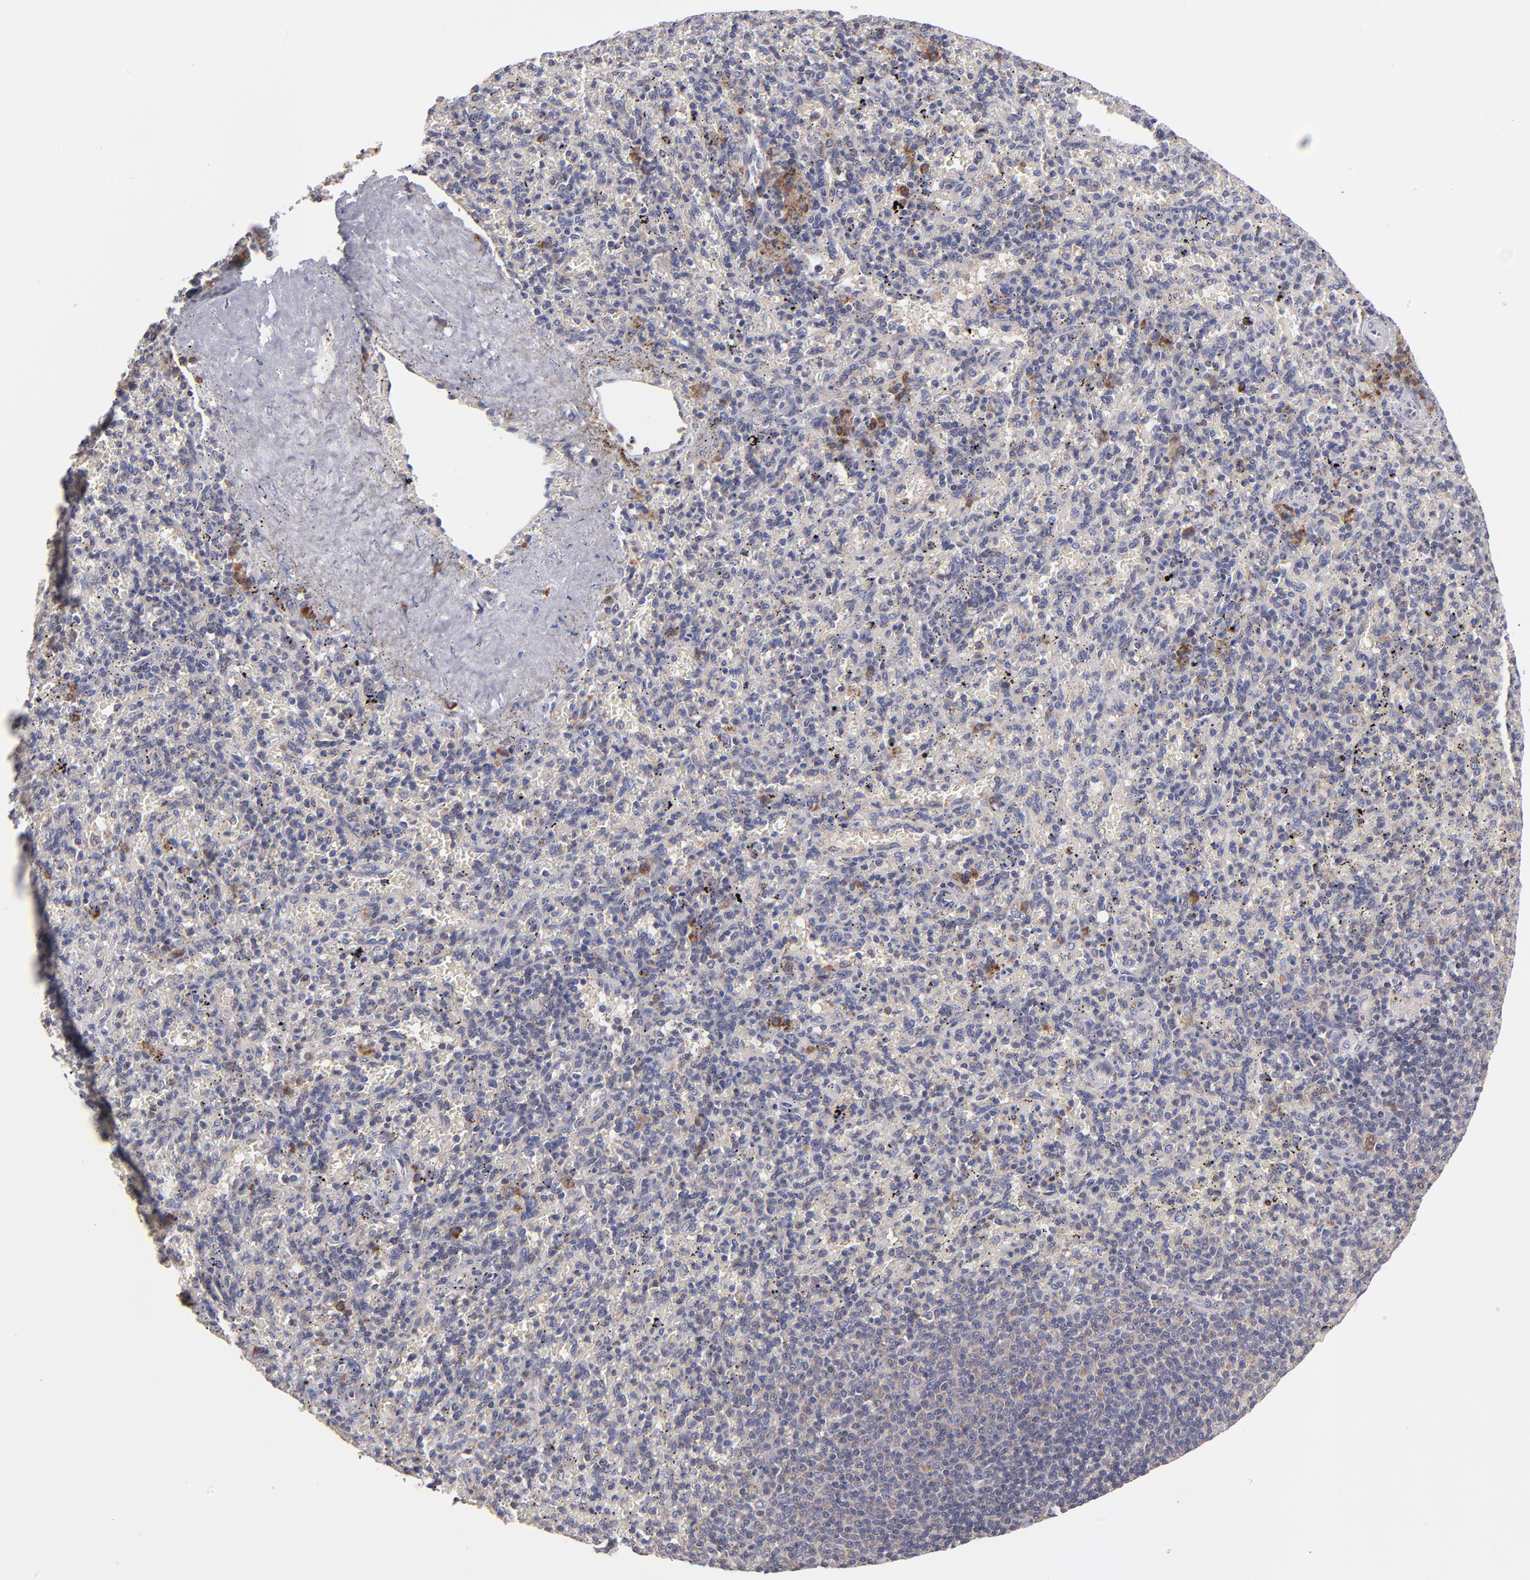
{"staining": {"intensity": "weak", "quantity": "<25%", "location": "cytoplasmic/membranous"}, "tissue": "spleen", "cell_type": "Cells in red pulp", "image_type": "normal", "snomed": [{"axis": "morphology", "description": "Normal tissue, NOS"}, {"axis": "topography", "description": "Spleen"}], "caption": "A photomicrograph of spleen stained for a protein shows no brown staining in cells in red pulp.", "gene": "EIF3L", "patient": {"sex": "female", "age": 43}}